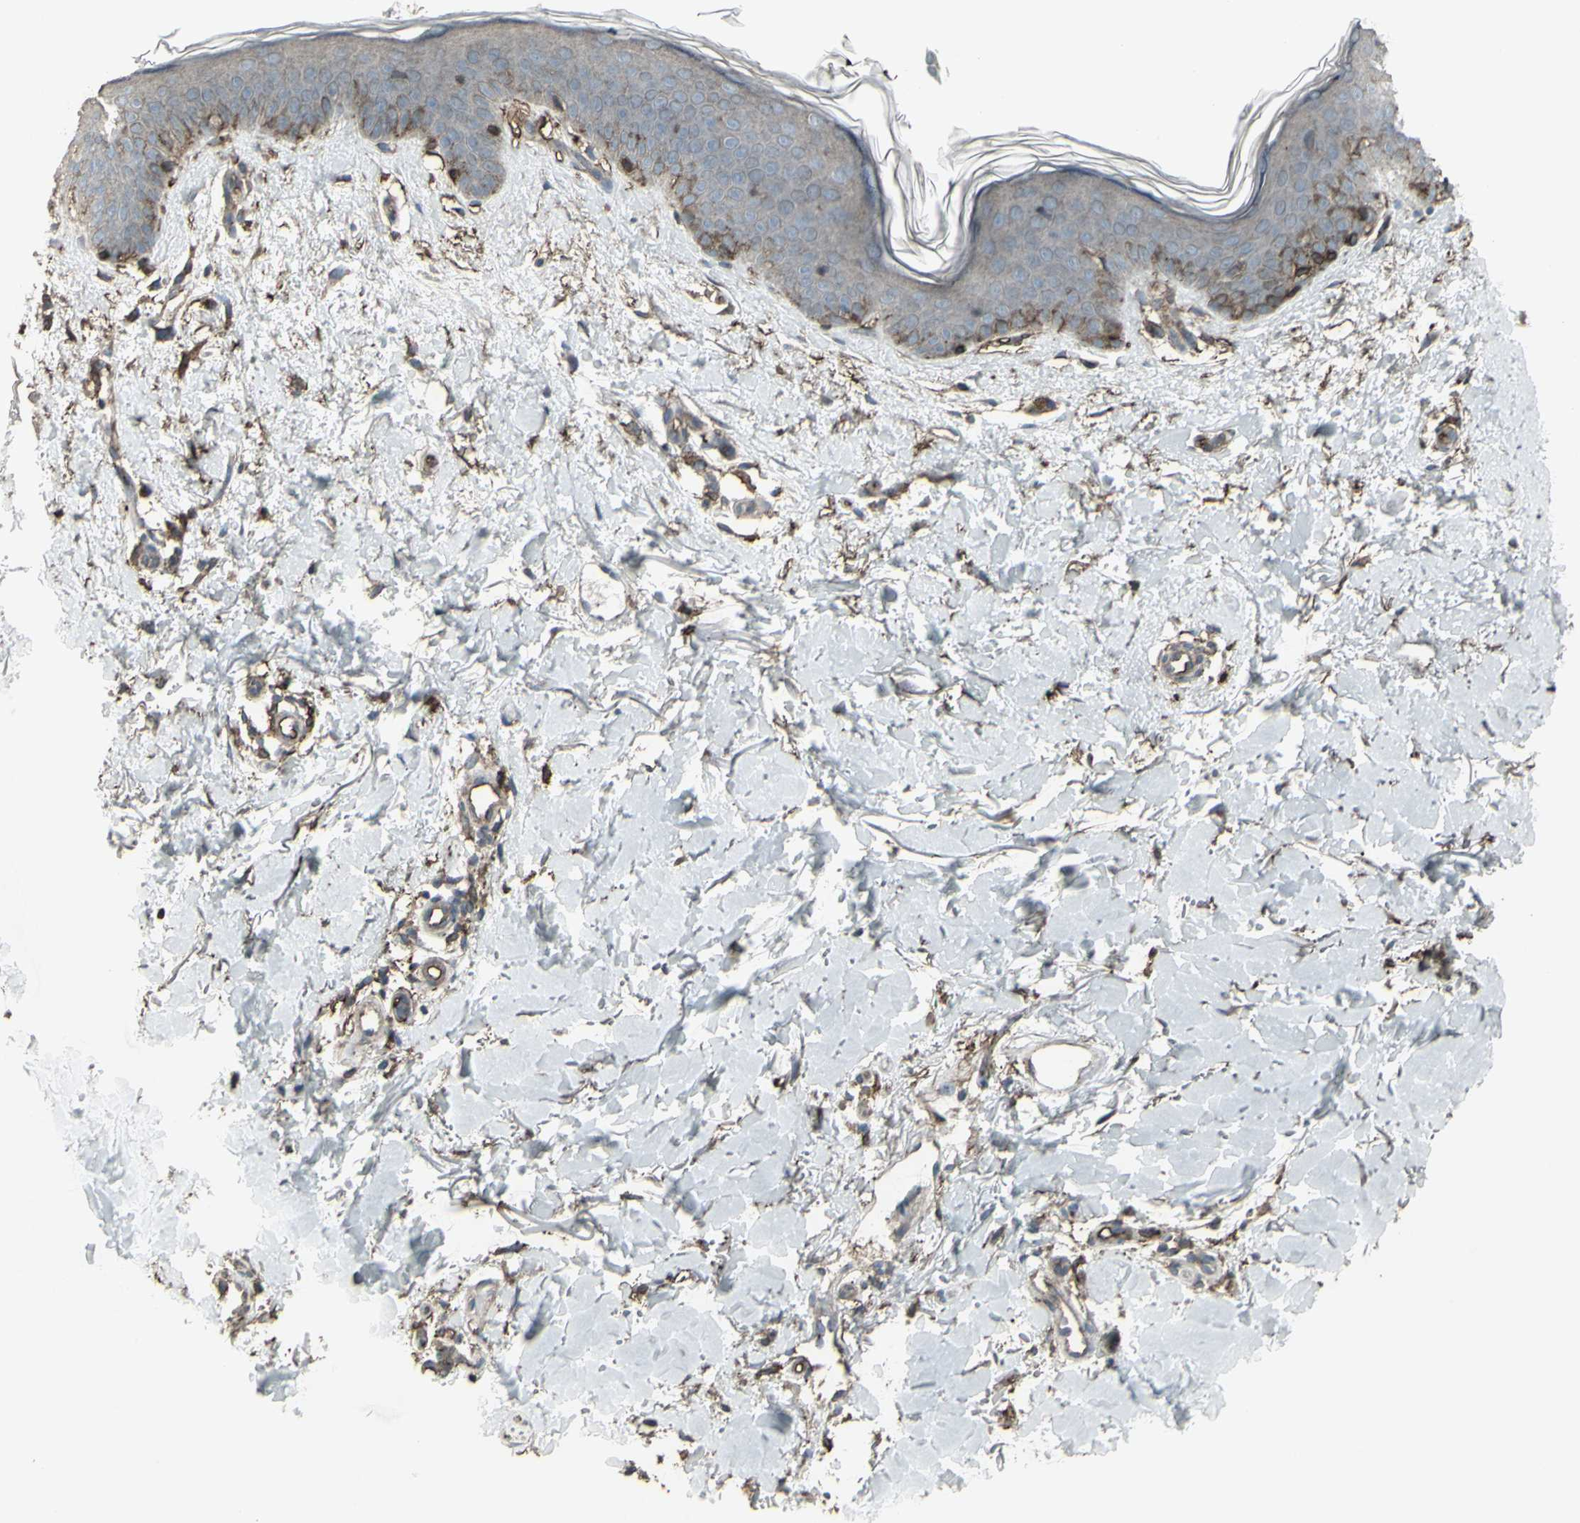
{"staining": {"intensity": "moderate", "quantity": ">75%", "location": "cytoplasmic/membranous"}, "tissue": "skin", "cell_type": "Fibroblasts", "image_type": "normal", "snomed": [{"axis": "morphology", "description": "Normal tissue, NOS"}, {"axis": "topography", "description": "Skin"}], "caption": "IHC of benign human skin exhibits medium levels of moderate cytoplasmic/membranous positivity in about >75% of fibroblasts. The protein of interest is stained brown, and the nuclei are stained in blue (DAB (3,3'-diaminobenzidine) IHC with brightfield microscopy, high magnification).", "gene": "SMO", "patient": {"sex": "female", "age": 56}}